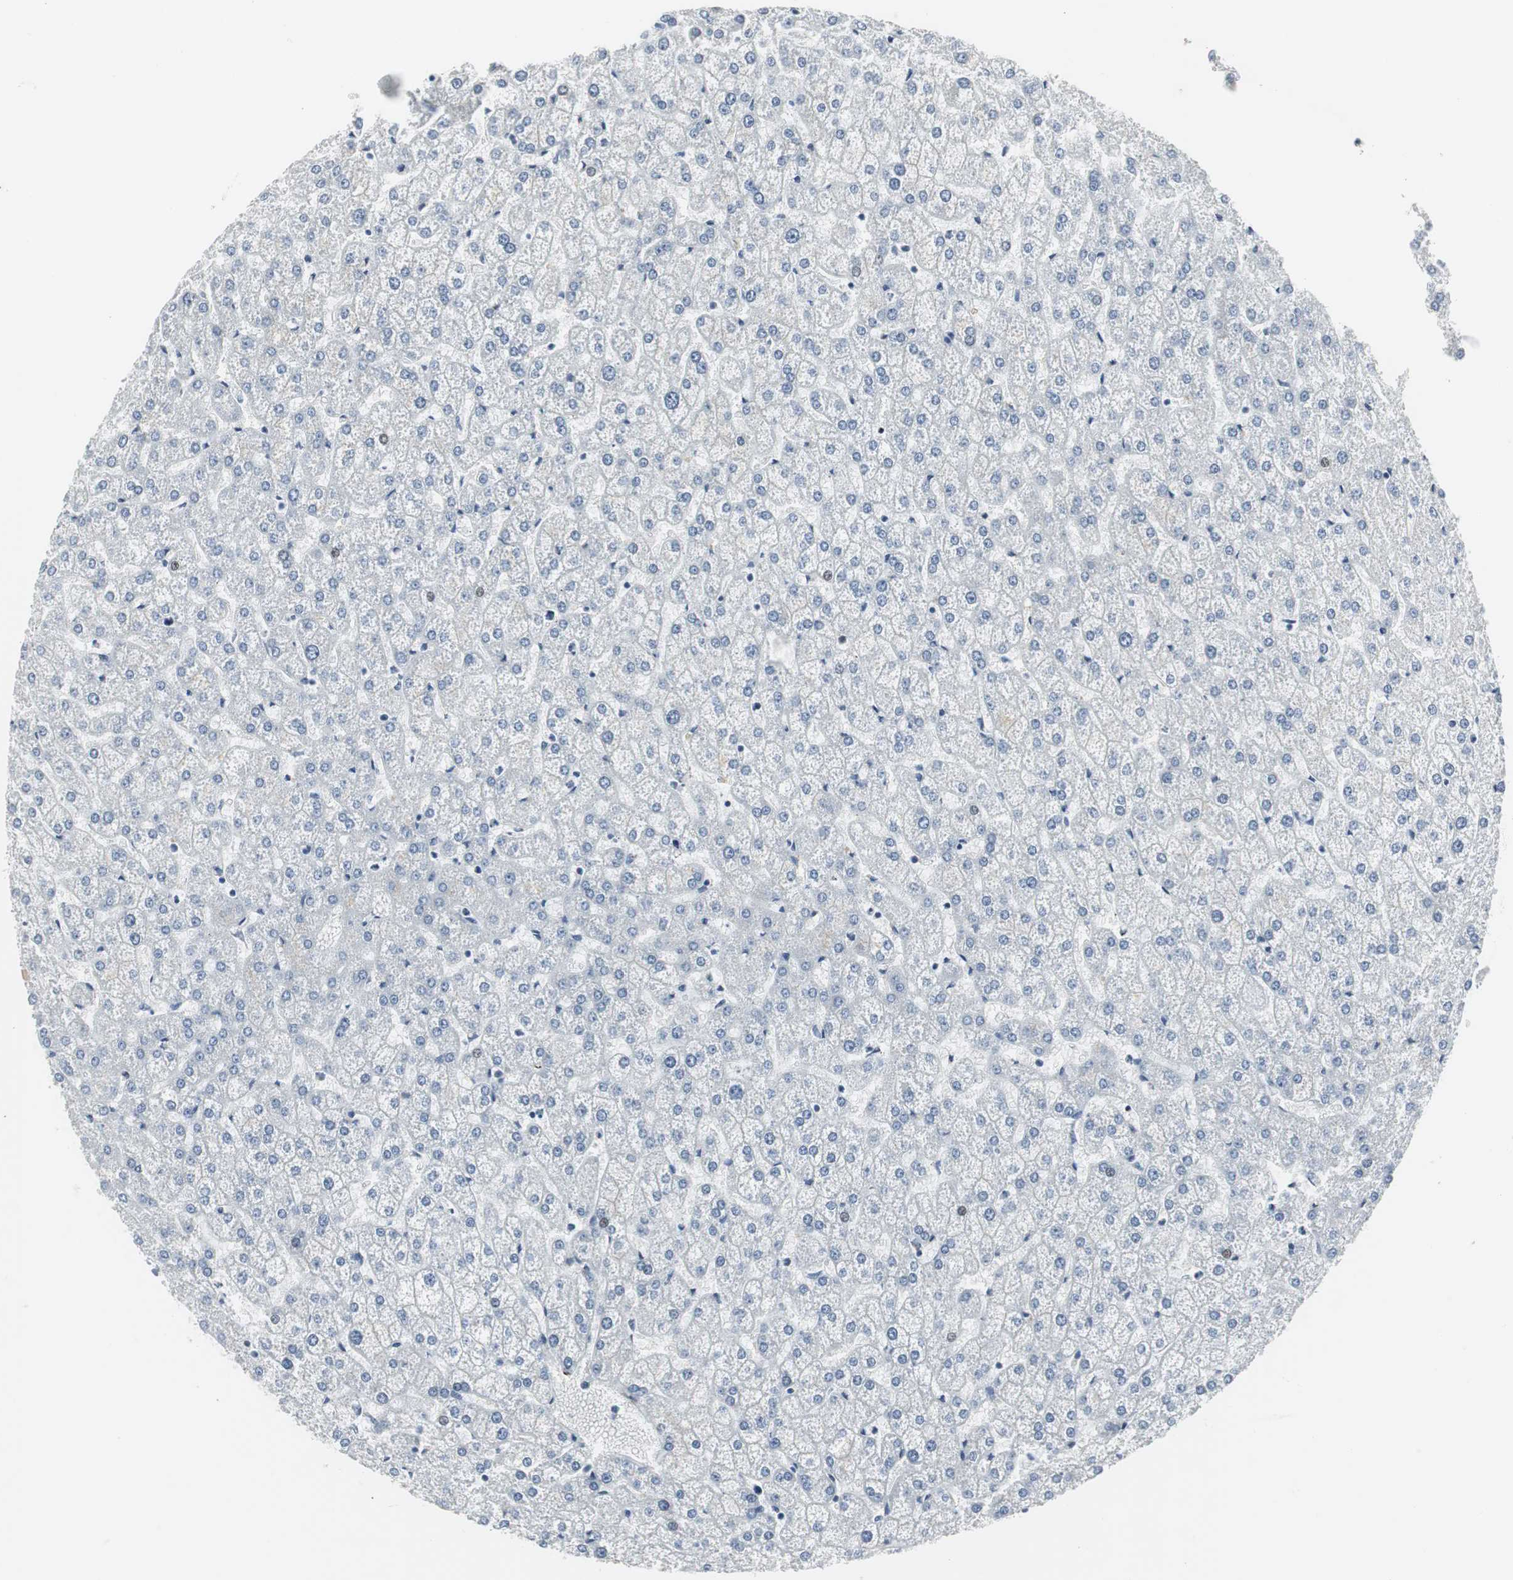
{"staining": {"intensity": "negative", "quantity": "none", "location": "none"}, "tissue": "liver", "cell_type": "Hepatocytes", "image_type": "normal", "snomed": [{"axis": "morphology", "description": "Normal tissue, NOS"}, {"axis": "topography", "description": "Liver"}], "caption": "High magnification brightfield microscopy of normal liver stained with DAB (3,3'-diaminobenzidine) (brown) and counterstained with hematoxylin (blue): hepatocytes show no significant expression. Brightfield microscopy of immunohistochemistry stained with DAB (brown) and hematoxylin (blue), captured at high magnification.", "gene": "PPP1R14A", "patient": {"sex": "female", "age": 32}}